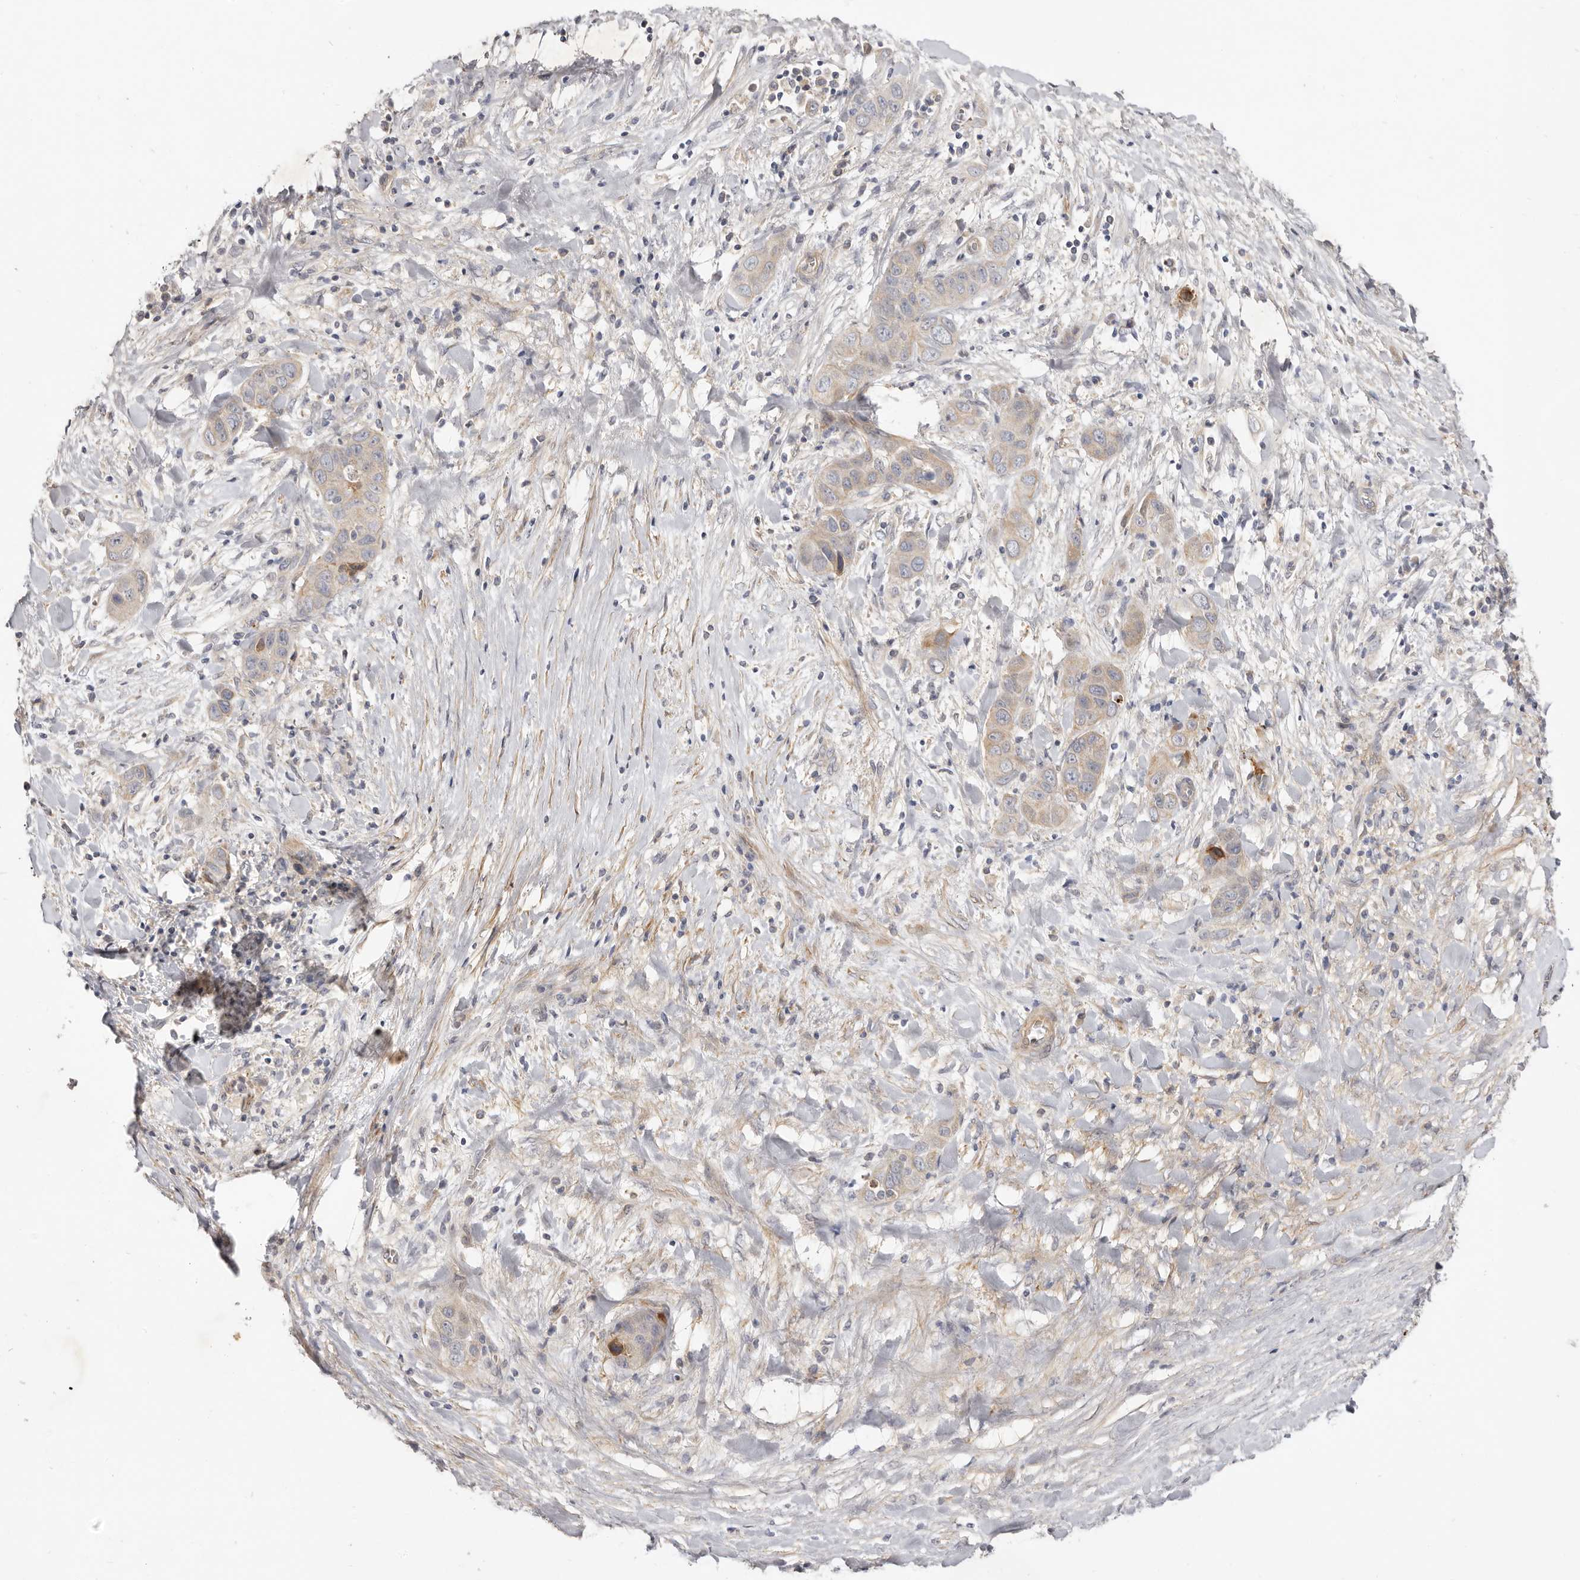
{"staining": {"intensity": "weak", "quantity": "25%-75%", "location": "cytoplasmic/membranous"}, "tissue": "liver cancer", "cell_type": "Tumor cells", "image_type": "cancer", "snomed": [{"axis": "morphology", "description": "Cholangiocarcinoma"}, {"axis": "topography", "description": "Liver"}], "caption": "Weak cytoplasmic/membranous expression for a protein is appreciated in about 25%-75% of tumor cells of liver cancer using IHC.", "gene": "ADAMTS9", "patient": {"sex": "female", "age": 52}}